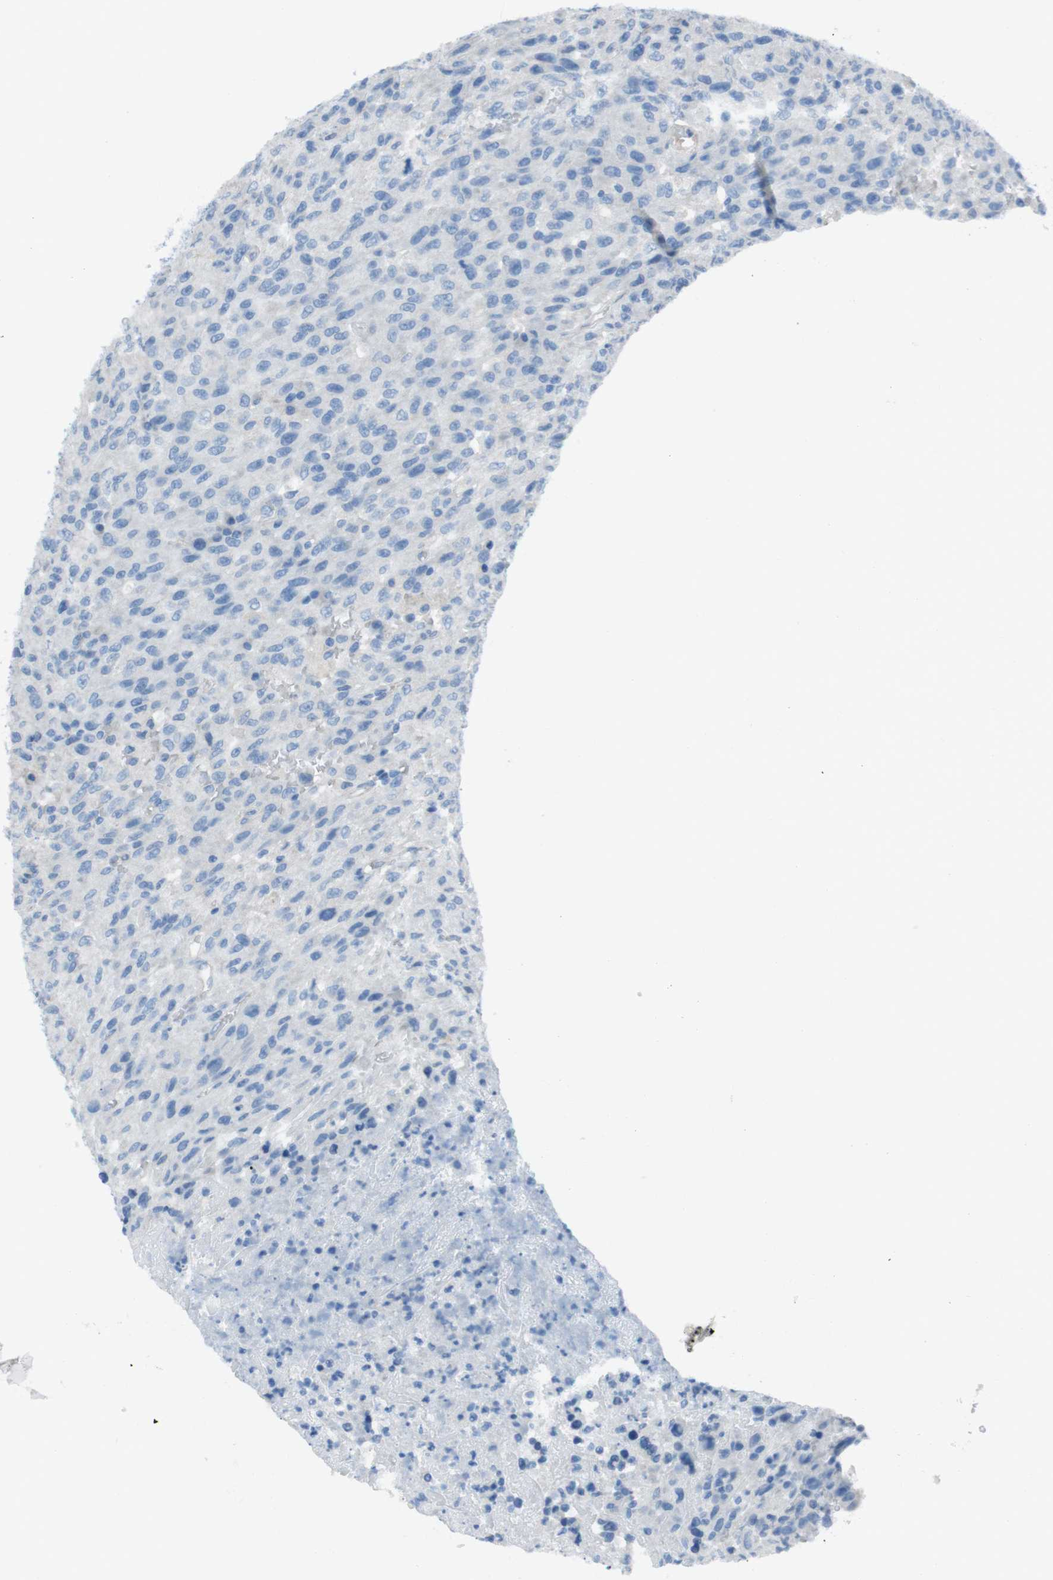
{"staining": {"intensity": "negative", "quantity": "none", "location": "none"}, "tissue": "urothelial cancer", "cell_type": "Tumor cells", "image_type": "cancer", "snomed": [{"axis": "morphology", "description": "Urothelial carcinoma, High grade"}, {"axis": "topography", "description": "Urinary bladder"}], "caption": "Urothelial cancer was stained to show a protein in brown. There is no significant staining in tumor cells. The staining is performed using DAB brown chromogen with nuclei counter-stained in using hematoxylin.", "gene": "CYP2C8", "patient": {"sex": "male", "age": 66}}